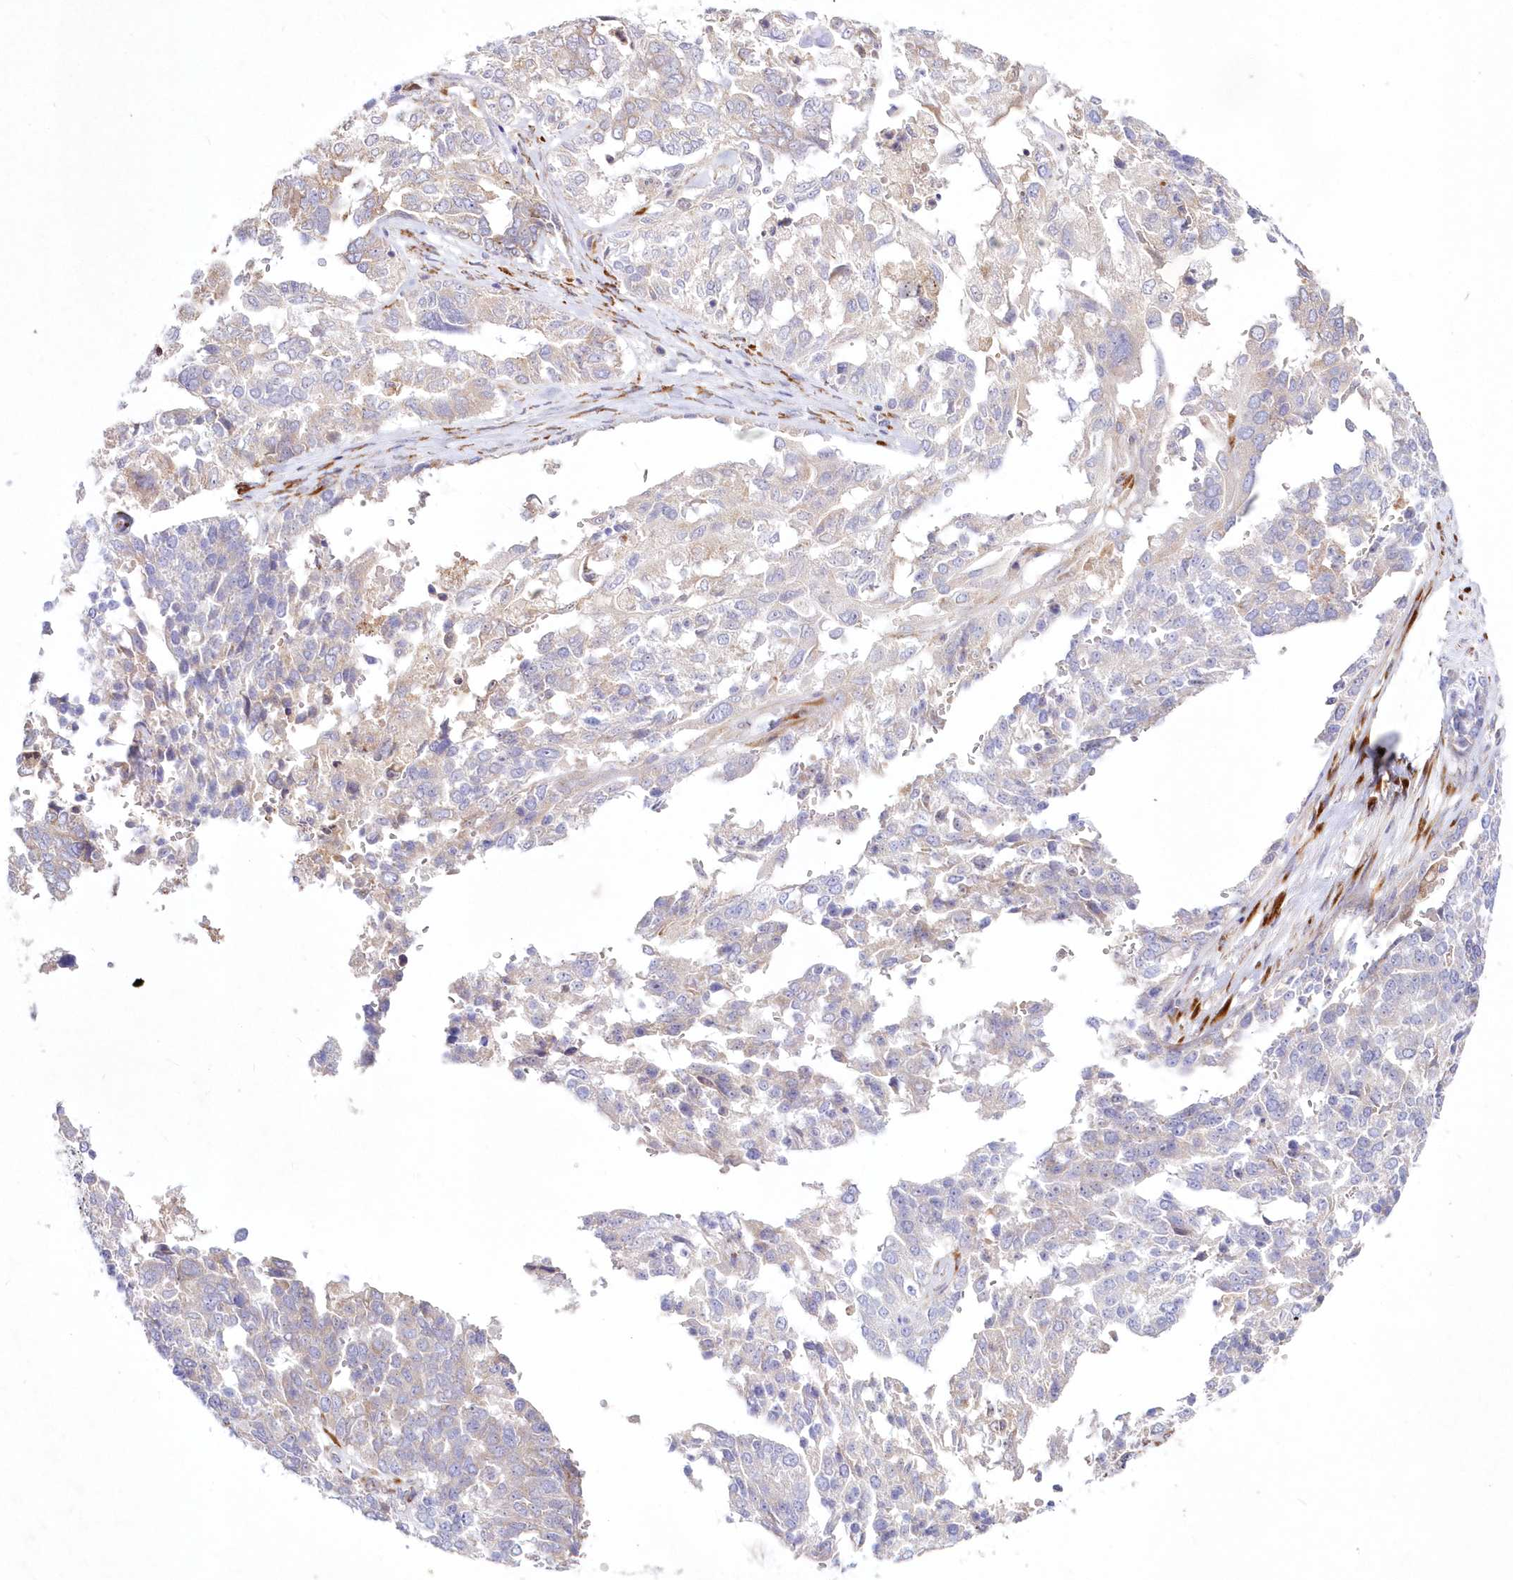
{"staining": {"intensity": "weak", "quantity": "<25%", "location": "cytoplasmic/membranous"}, "tissue": "ovarian cancer", "cell_type": "Tumor cells", "image_type": "cancer", "snomed": [{"axis": "morphology", "description": "Cystadenocarcinoma, serous, NOS"}, {"axis": "topography", "description": "Ovary"}], "caption": "There is no significant staining in tumor cells of ovarian serous cystadenocarcinoma. (DAB (3,3'-diaminobenzidine) immunohistochemistry (IHC) visualized using brightfield microscopy, high magnification).", "gene": "ARFGEF3", "patient": {"sex": "female", "age": 44}}